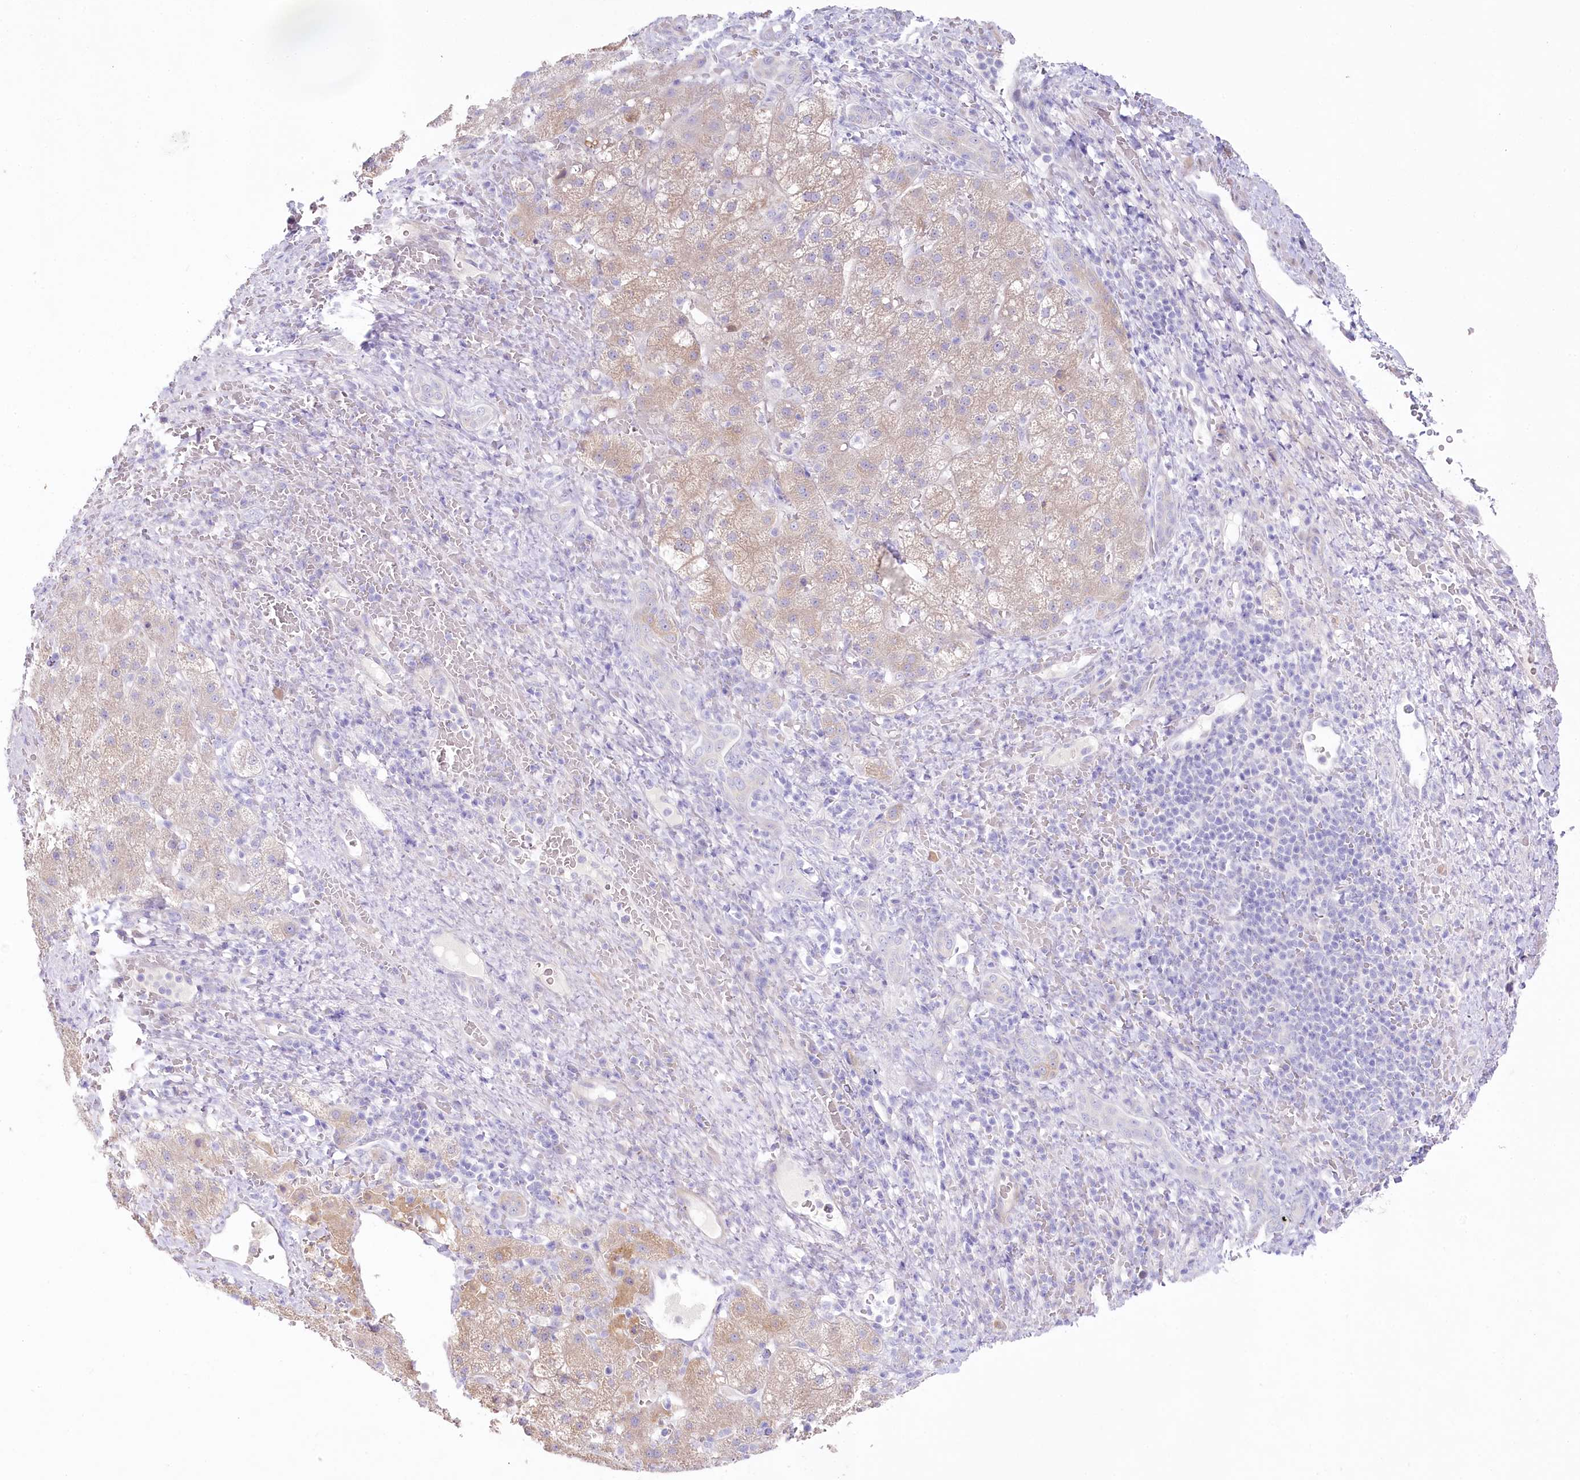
{"staining": {"intensity": "weak", "quantity": ">75%", "location": "cytoplasmic/membranous"}, "tissue": "liver cancer", "cell_type": "Tumor cells", "image_type": "cancer", "snomed": [{"axis": "morphology", "description": "Carcinoma, Hepatocellular, NOS"}, {"axis": "topography", "description": "Liver"}], "caption": "Approximately >75% of tumor cells in liver hepatocellular carcinoma demonstrate weak cytoplasmic/membranous protein expression as visualized by brown immunohistochemical staining.", "gene": "MYOZ1", "patient": {"sex": "male", "age": 57}}